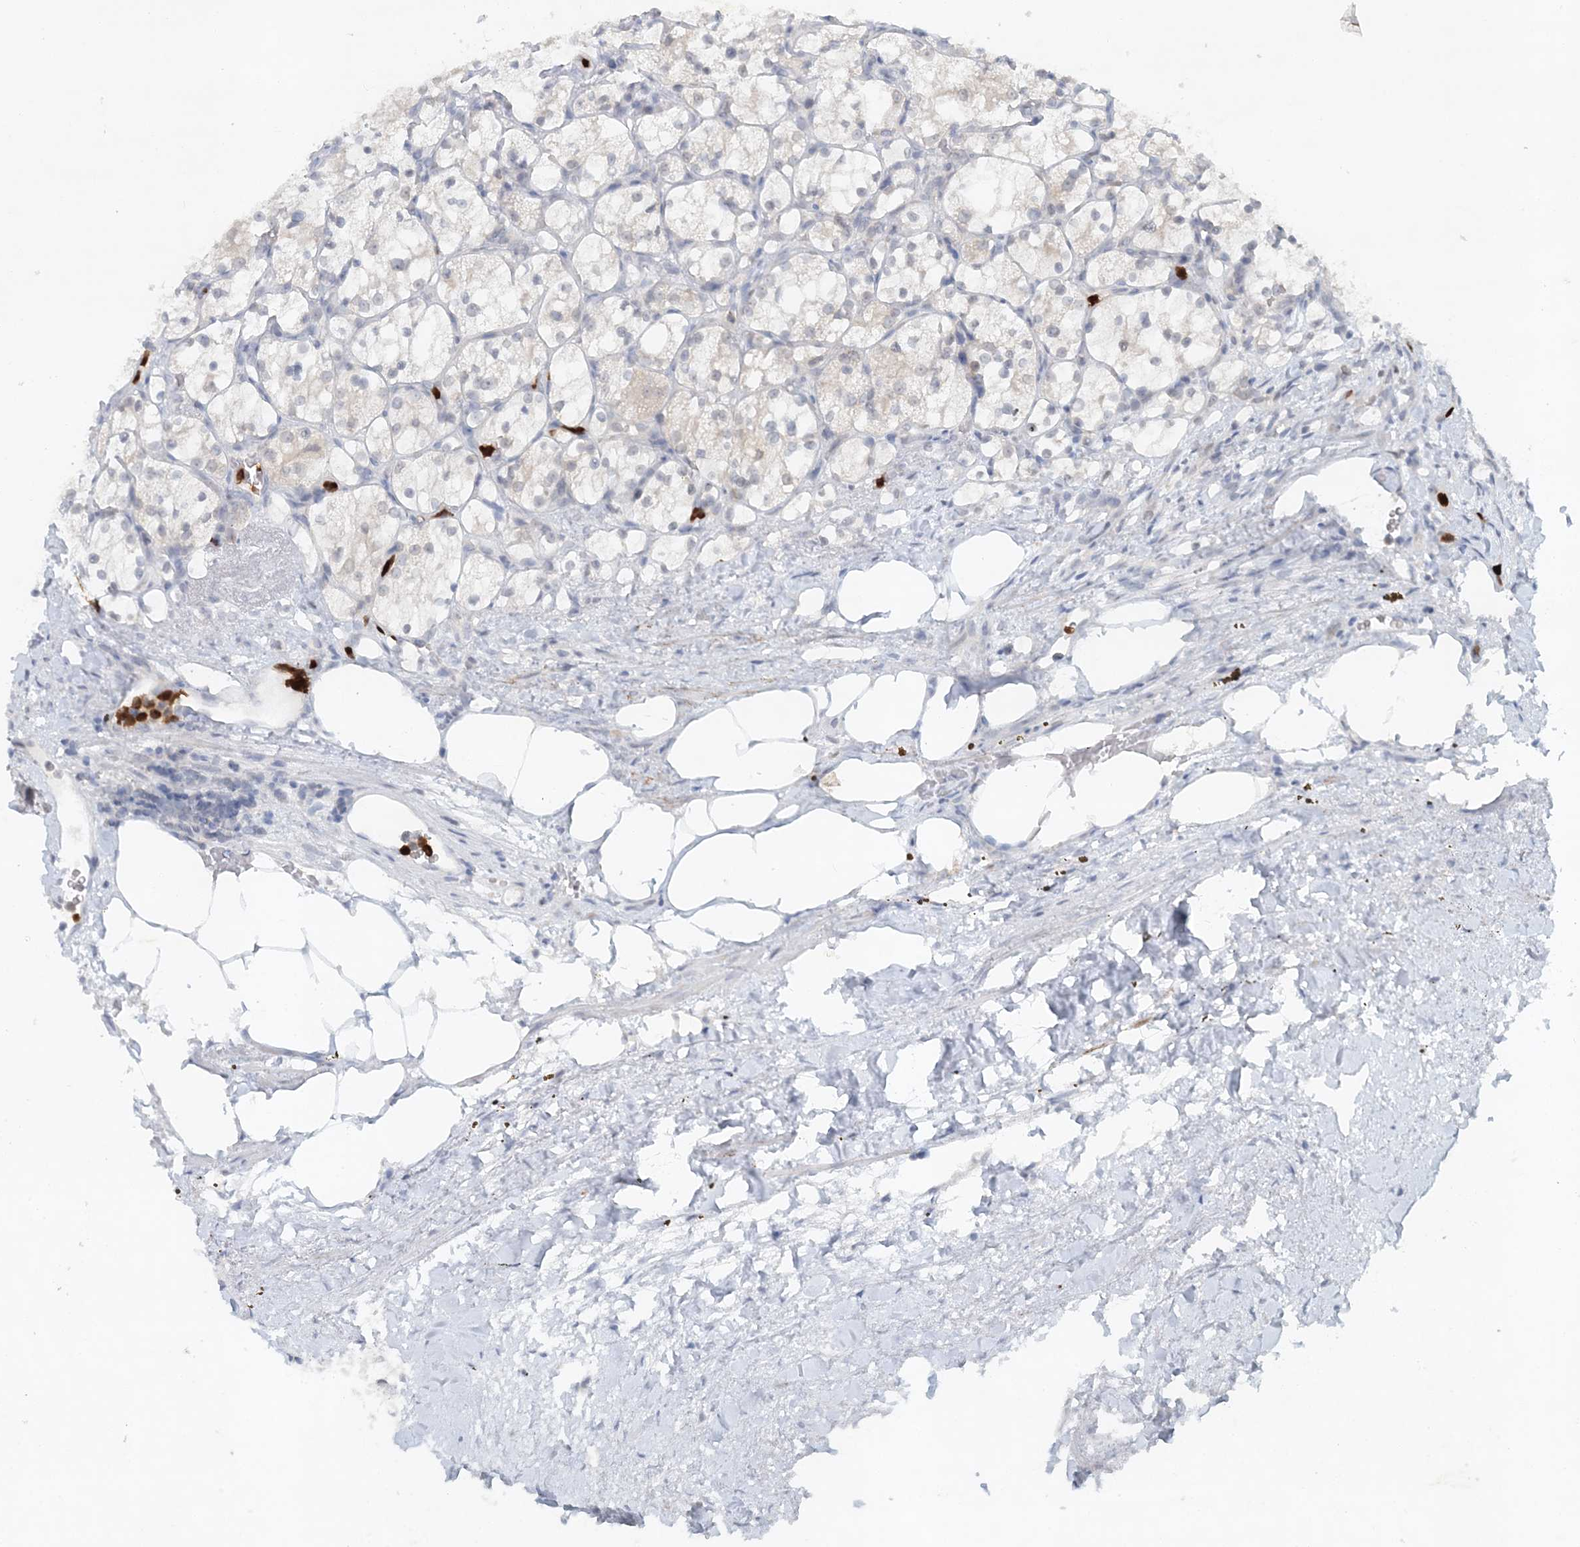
{"staining": {"intensity": "negative", "quantity": "none", "location": "none"}, "tissue": "renal cancer", "cell_type": "Tumor cells", "image_type": "cancer", "snomed": [{"axis": "morphology", "description": "Adenocarcinoma, NOS"}, {"axis": "topography", "description": "Kidney"}], "caption": "This is an immunohistochemistry image of renal cancer. There is no expression in tumor cells.", "gene": "NUP54", "patient": {"sex": "female", "age": 69}}